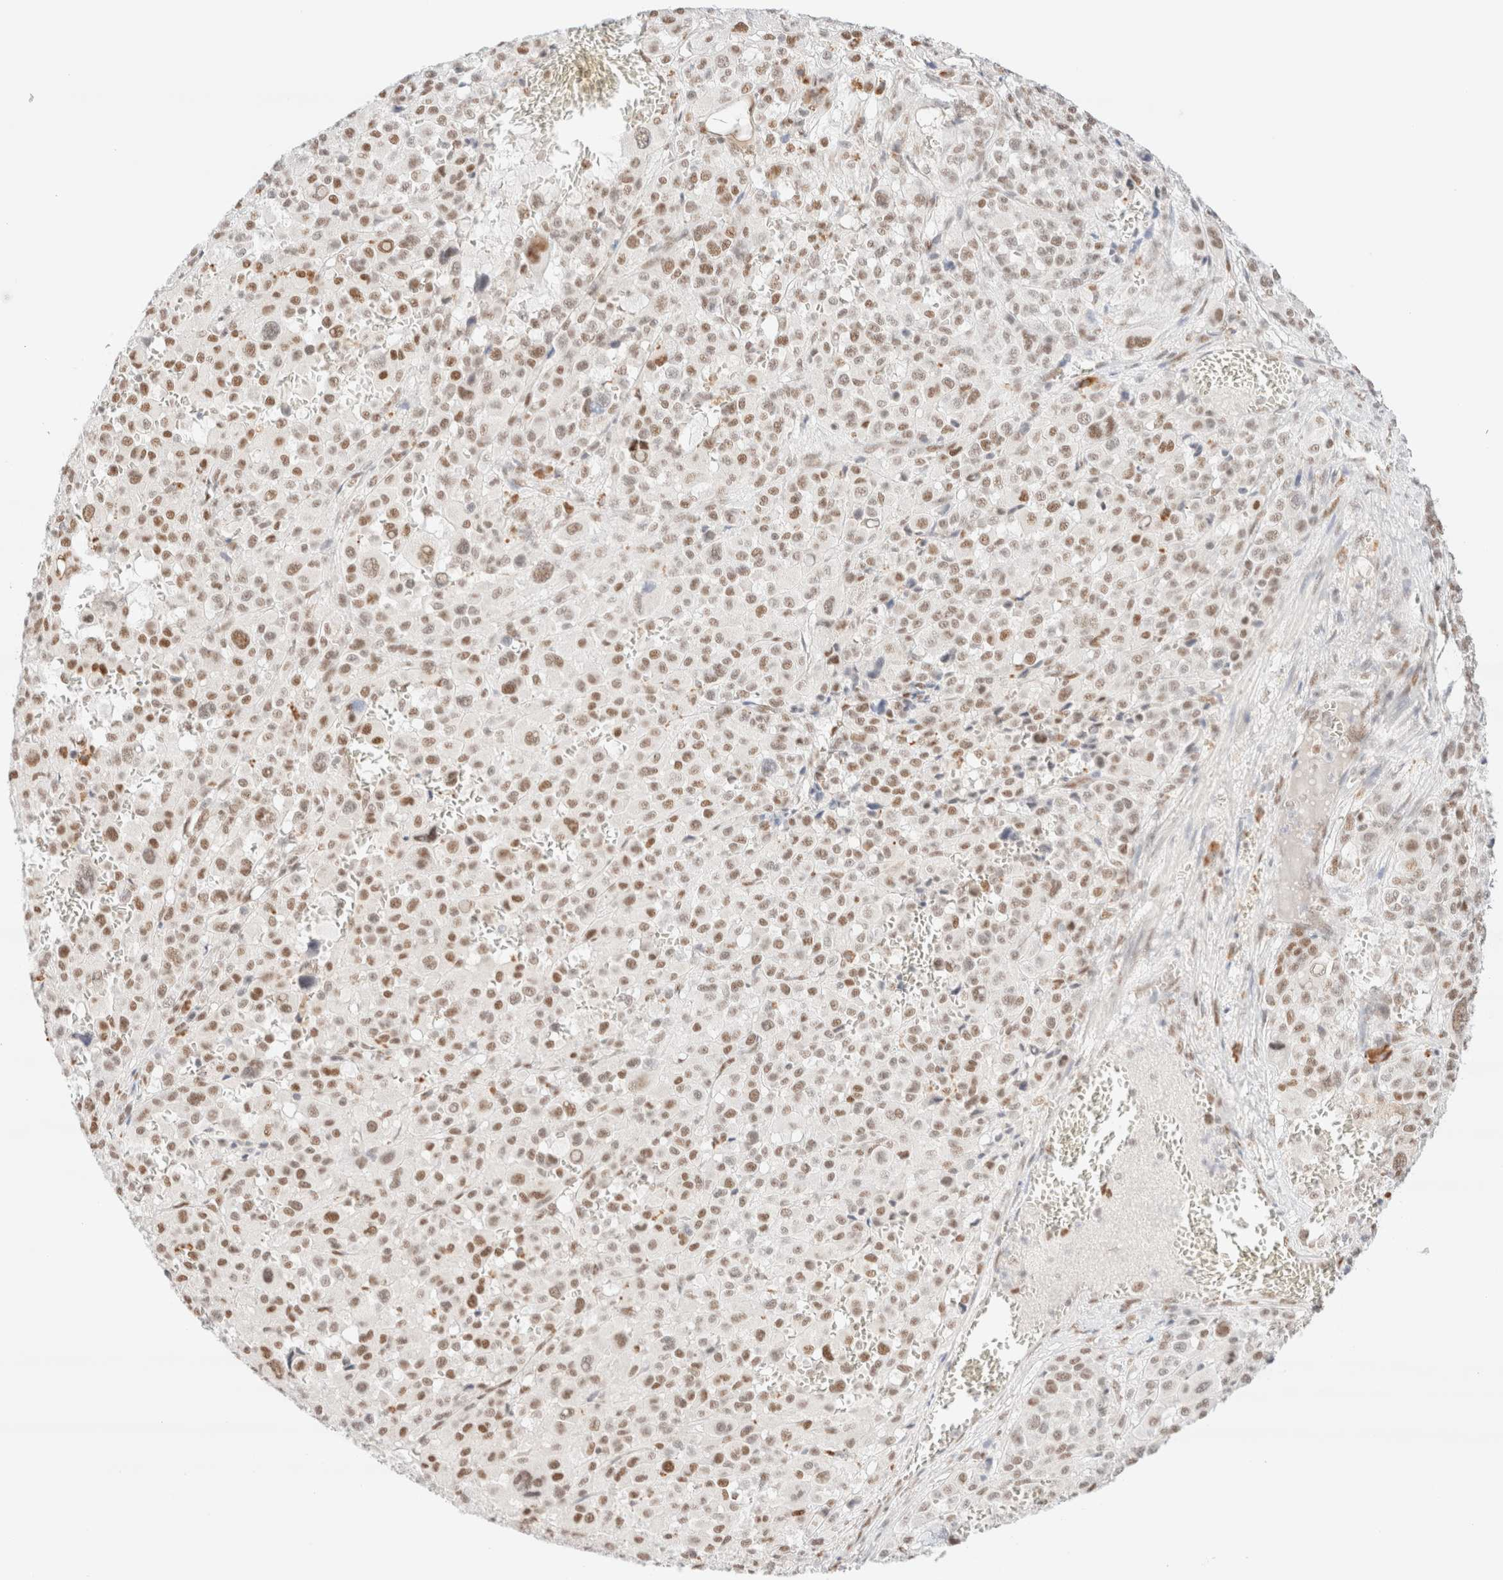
{"staining": {"intensity": "moderate", "quantity": ">75%", "location": "nuclear"}, "tissue": "melanoma", "cell_type": "Tumor cells", "image_type": "cancer", "snomed": [{"axis": "morphology", "description": "Malignant melanoma, Metastatic site"}, {"axis": "topography", "description": "Skin"}], "caption": "The immunohistochemical stain shows moderate nuclear staining in tumor cells of malignant melanoma (metastatic site) tissue.", "gene": "CIC", "patient": {"sex": "female", "age": 74}}